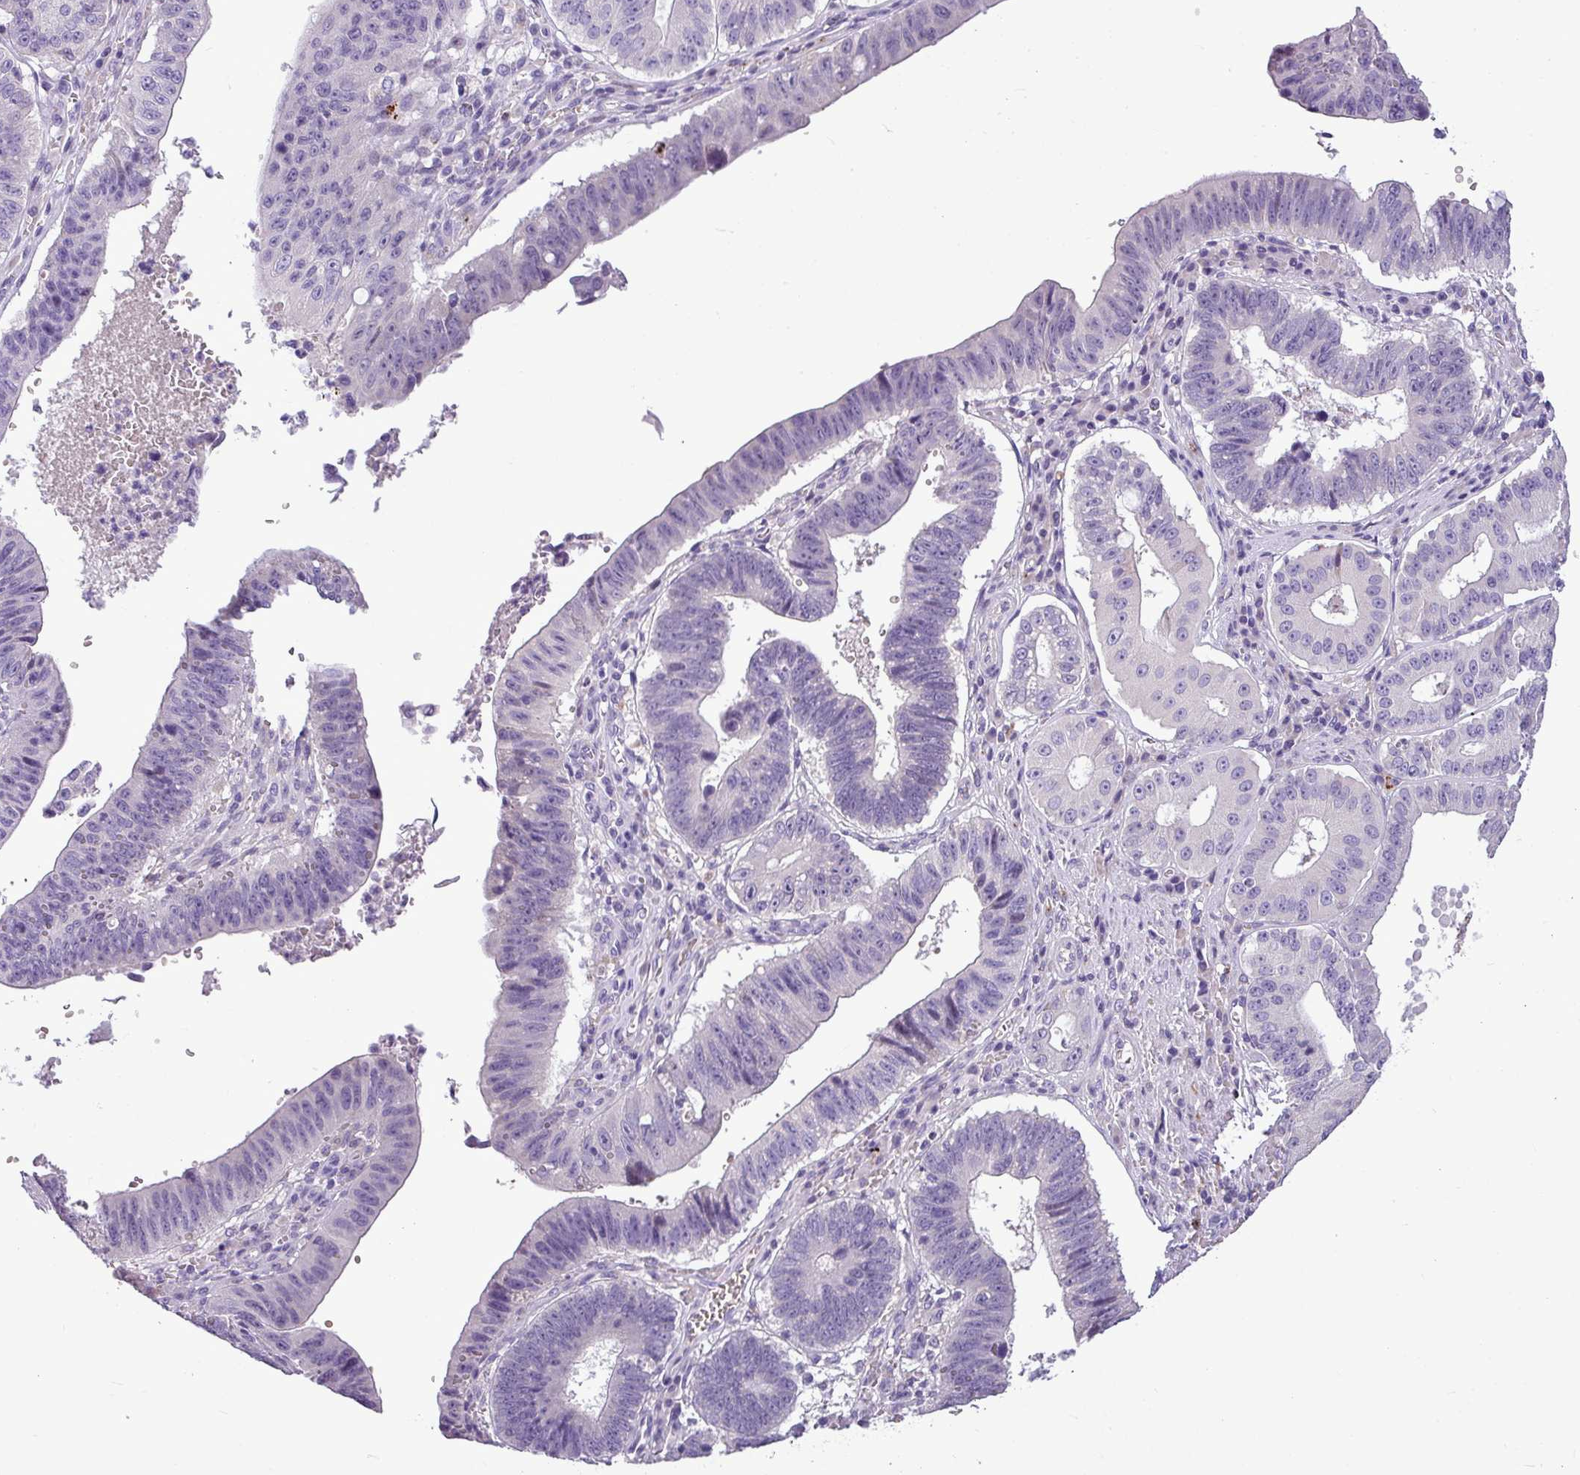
{"staining": {"intensity": "negative", "quantity": "none", "location": "none"}, "tissue": "stomach cancer", "cell_type": "Tumor cells", "image_type": "cancer", "snomed": [{"axis": "morphology", "description": "Adenocarcinoma, NOS"}, {"axis": "topography", "description": "Stomach"}], "caption": "IHC histopathology image of neoplastic tissue: stomach adenocarcinoma stained with DAB demonstrates no significant protein positivity in tumor cells.", "gene": "IL17A", "patient": {"sex": "male", "age": 59}}